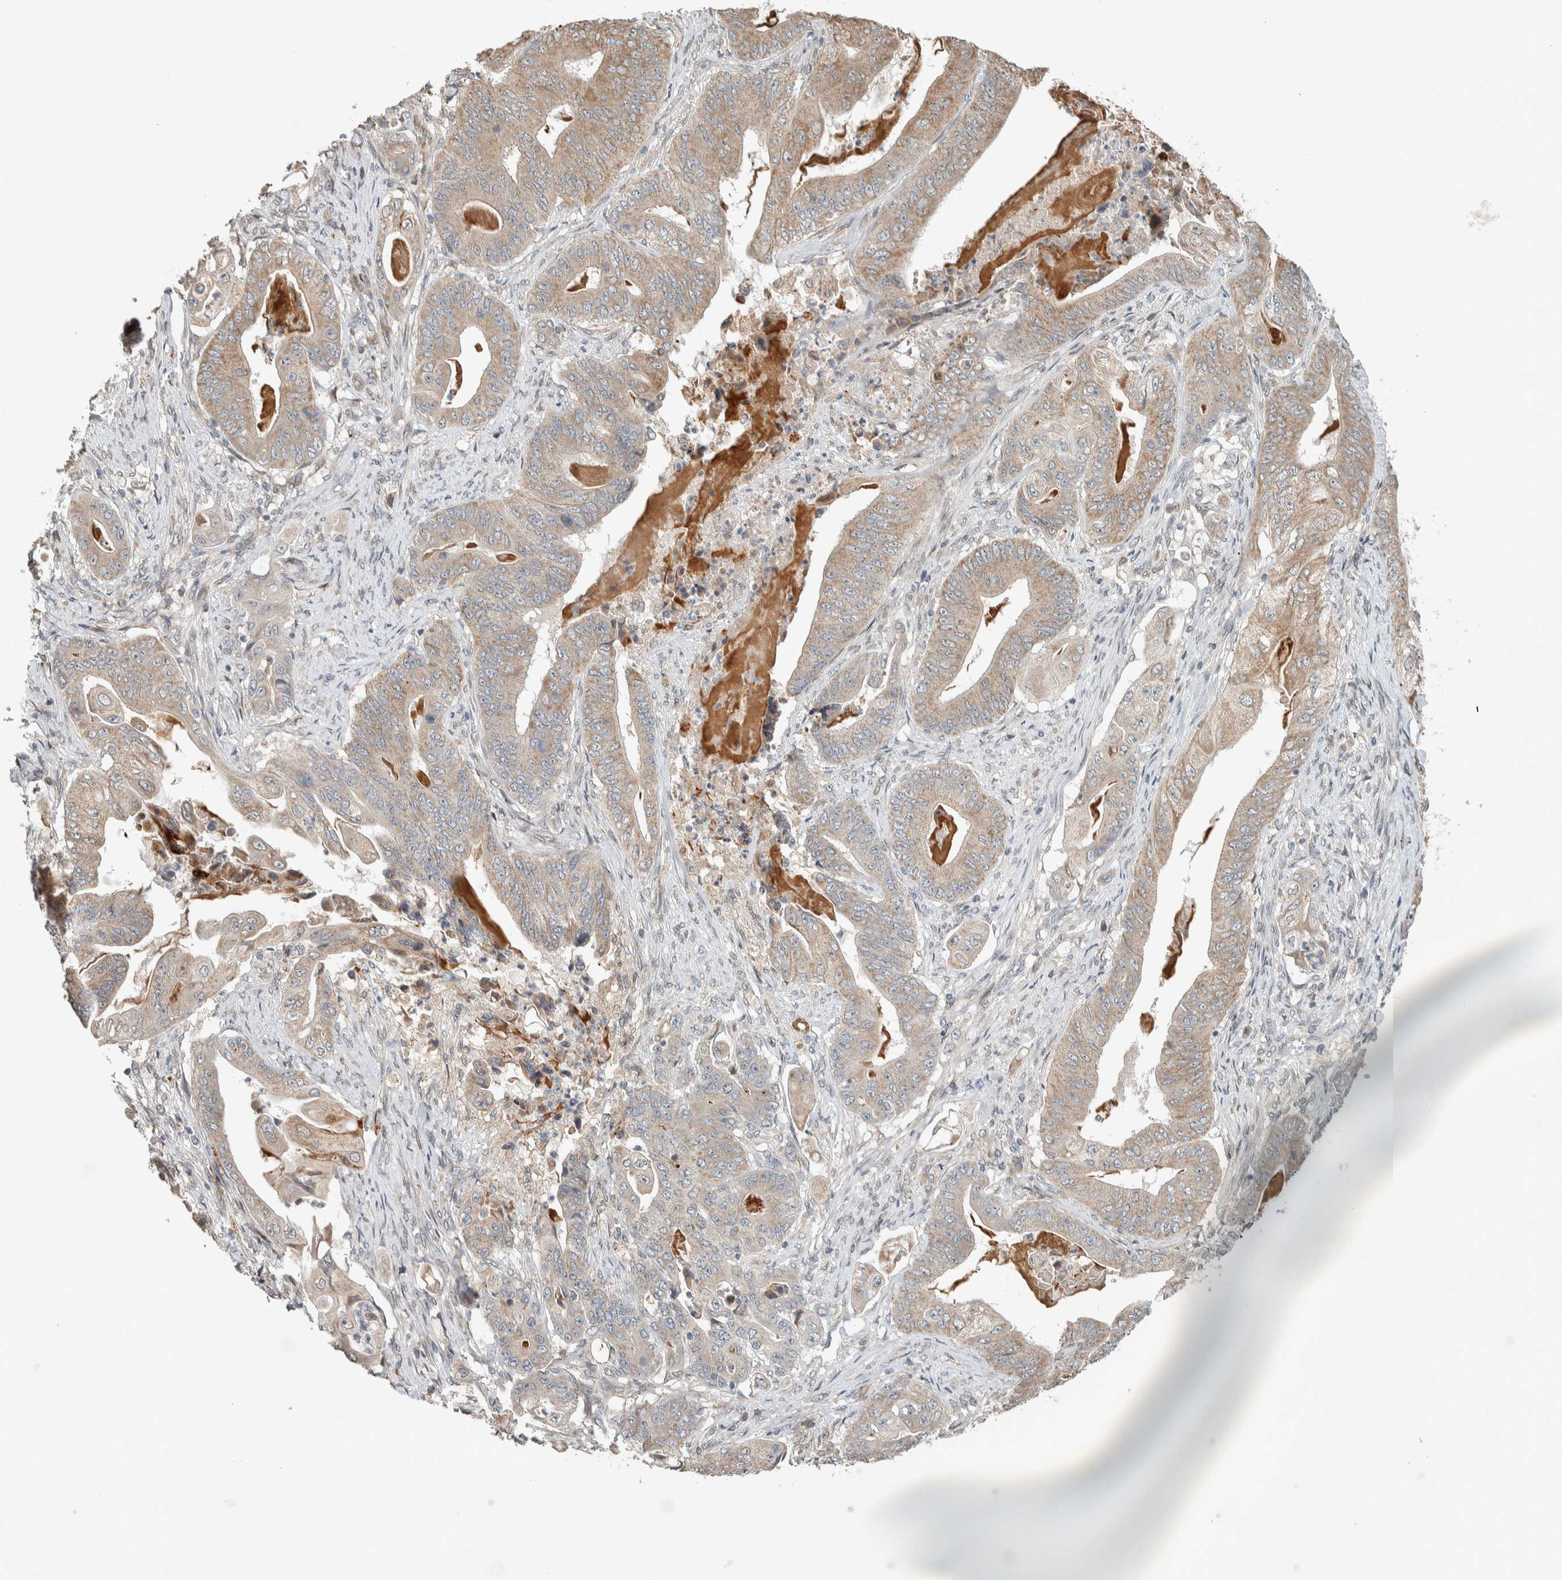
{"staining": {"intensity": "weak", "quantity": ">75%", "location": "cytoplasmic/membranous"}, "tissue": "stomach cancer", "cell_type": "Tumor cells", "image_type": "cancer", "snomed": [{"axis": "morphology", "description": "Adenocarcinoma, NOS"}, {"axis": "topography", "description": "Stomach"}], "caption": "A brown stain labels weak cytoplasmic/membranous staining of a protein in human stomach cancer (adenocarcinoma) tumor cells.", "gene": "NBR1", "patient": {"sex": "female", "age": 73}}